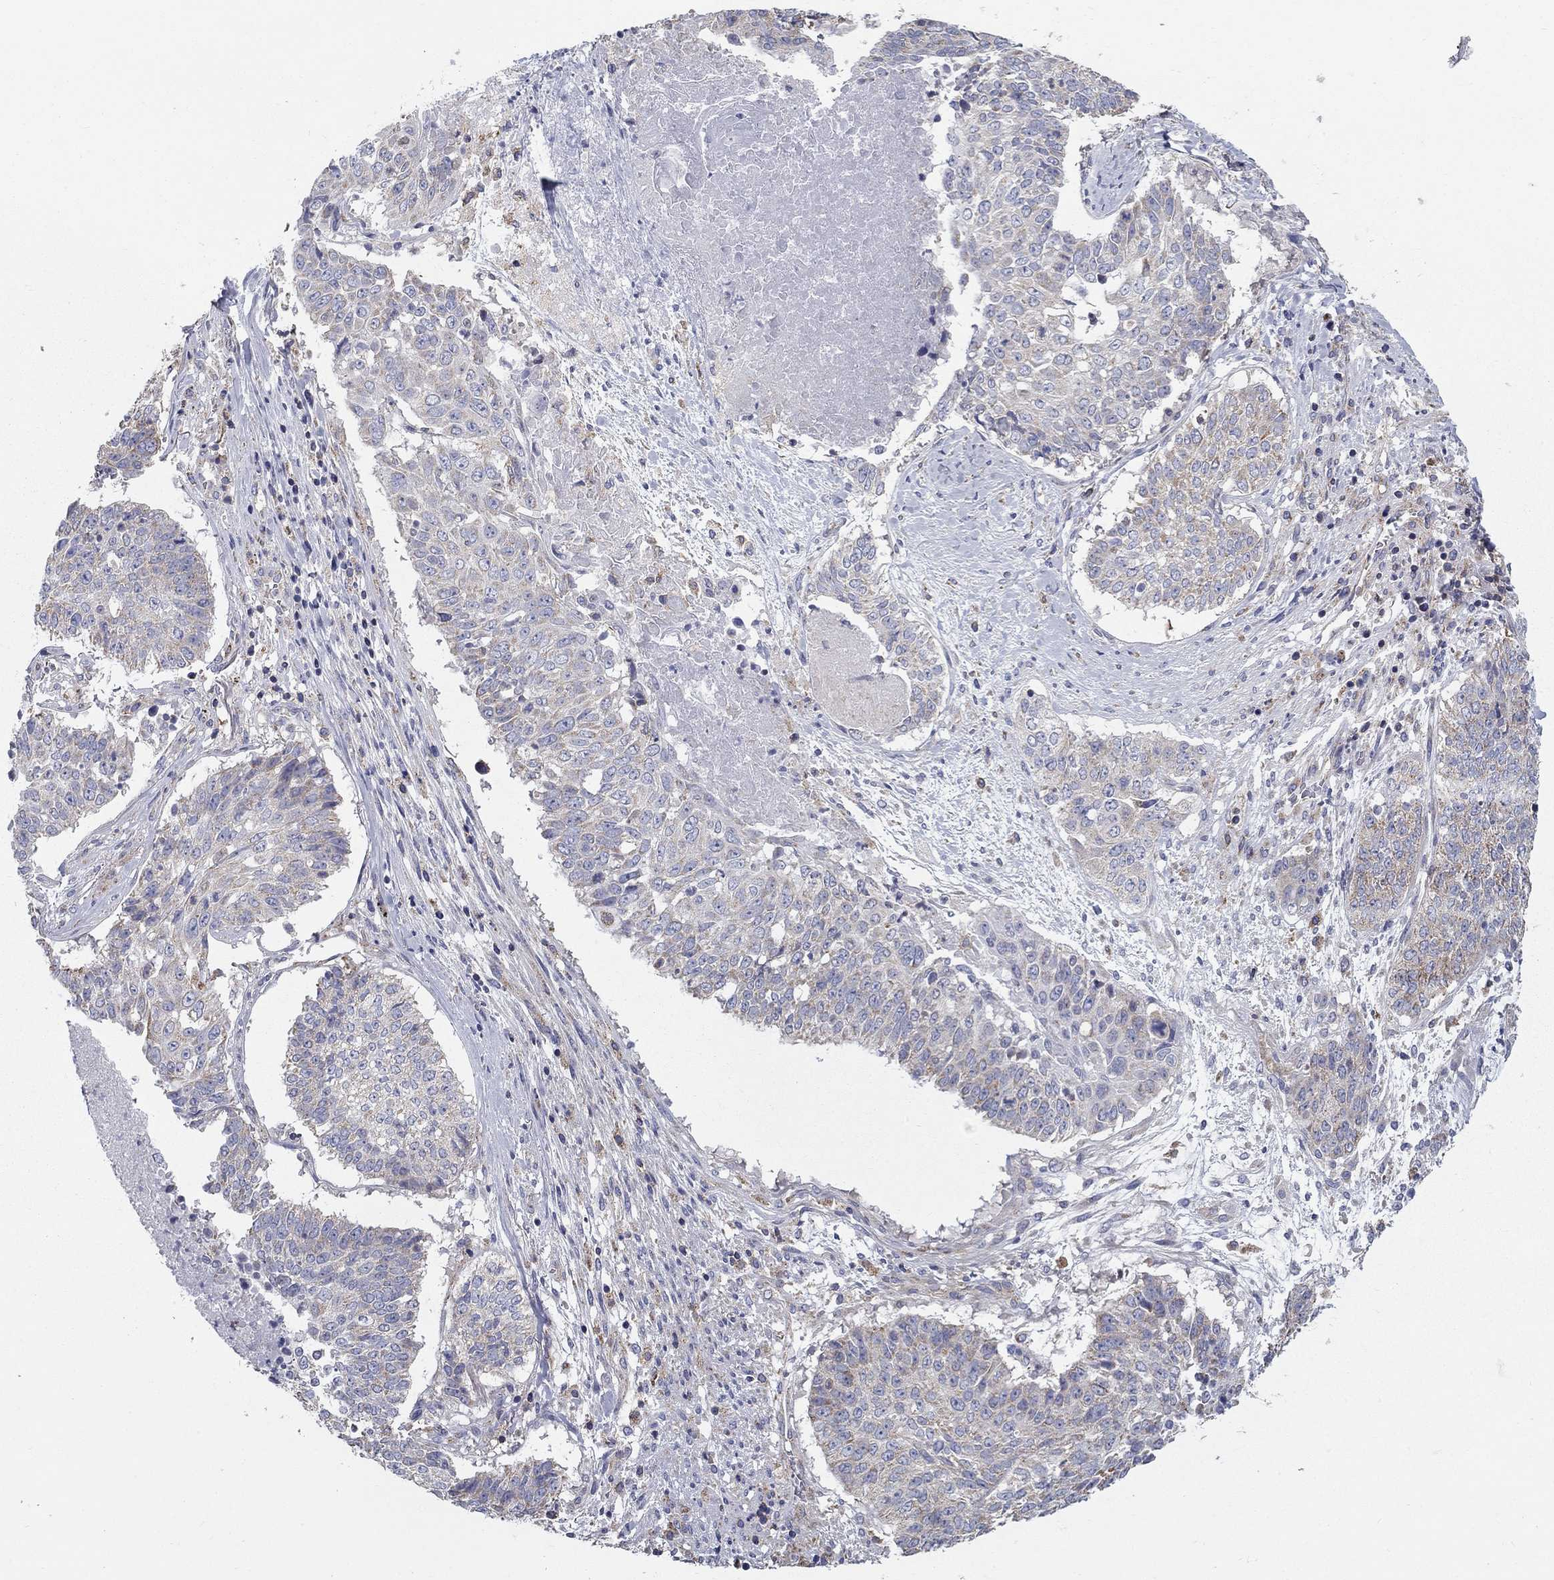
{"staining": {"intensity": "negative", "quantity": "none", "location": "none"}, "tissue": "lung cancer", "cell_type": "Tumor cells", "image_type": "cancer", "snomed": [{"axis": "morphology", "description": "Squamous cell carcinoma, NOS"}, {"axis": "topography", "description": "Lung"}], "caption": "Immunohistochemistry (IHC) photomicrograph of human lung cancer stained for a protein (brown), which shows no expression in tumor cells.", "gene": "NME5", "patient": {"sex": "male", "age": 64}}